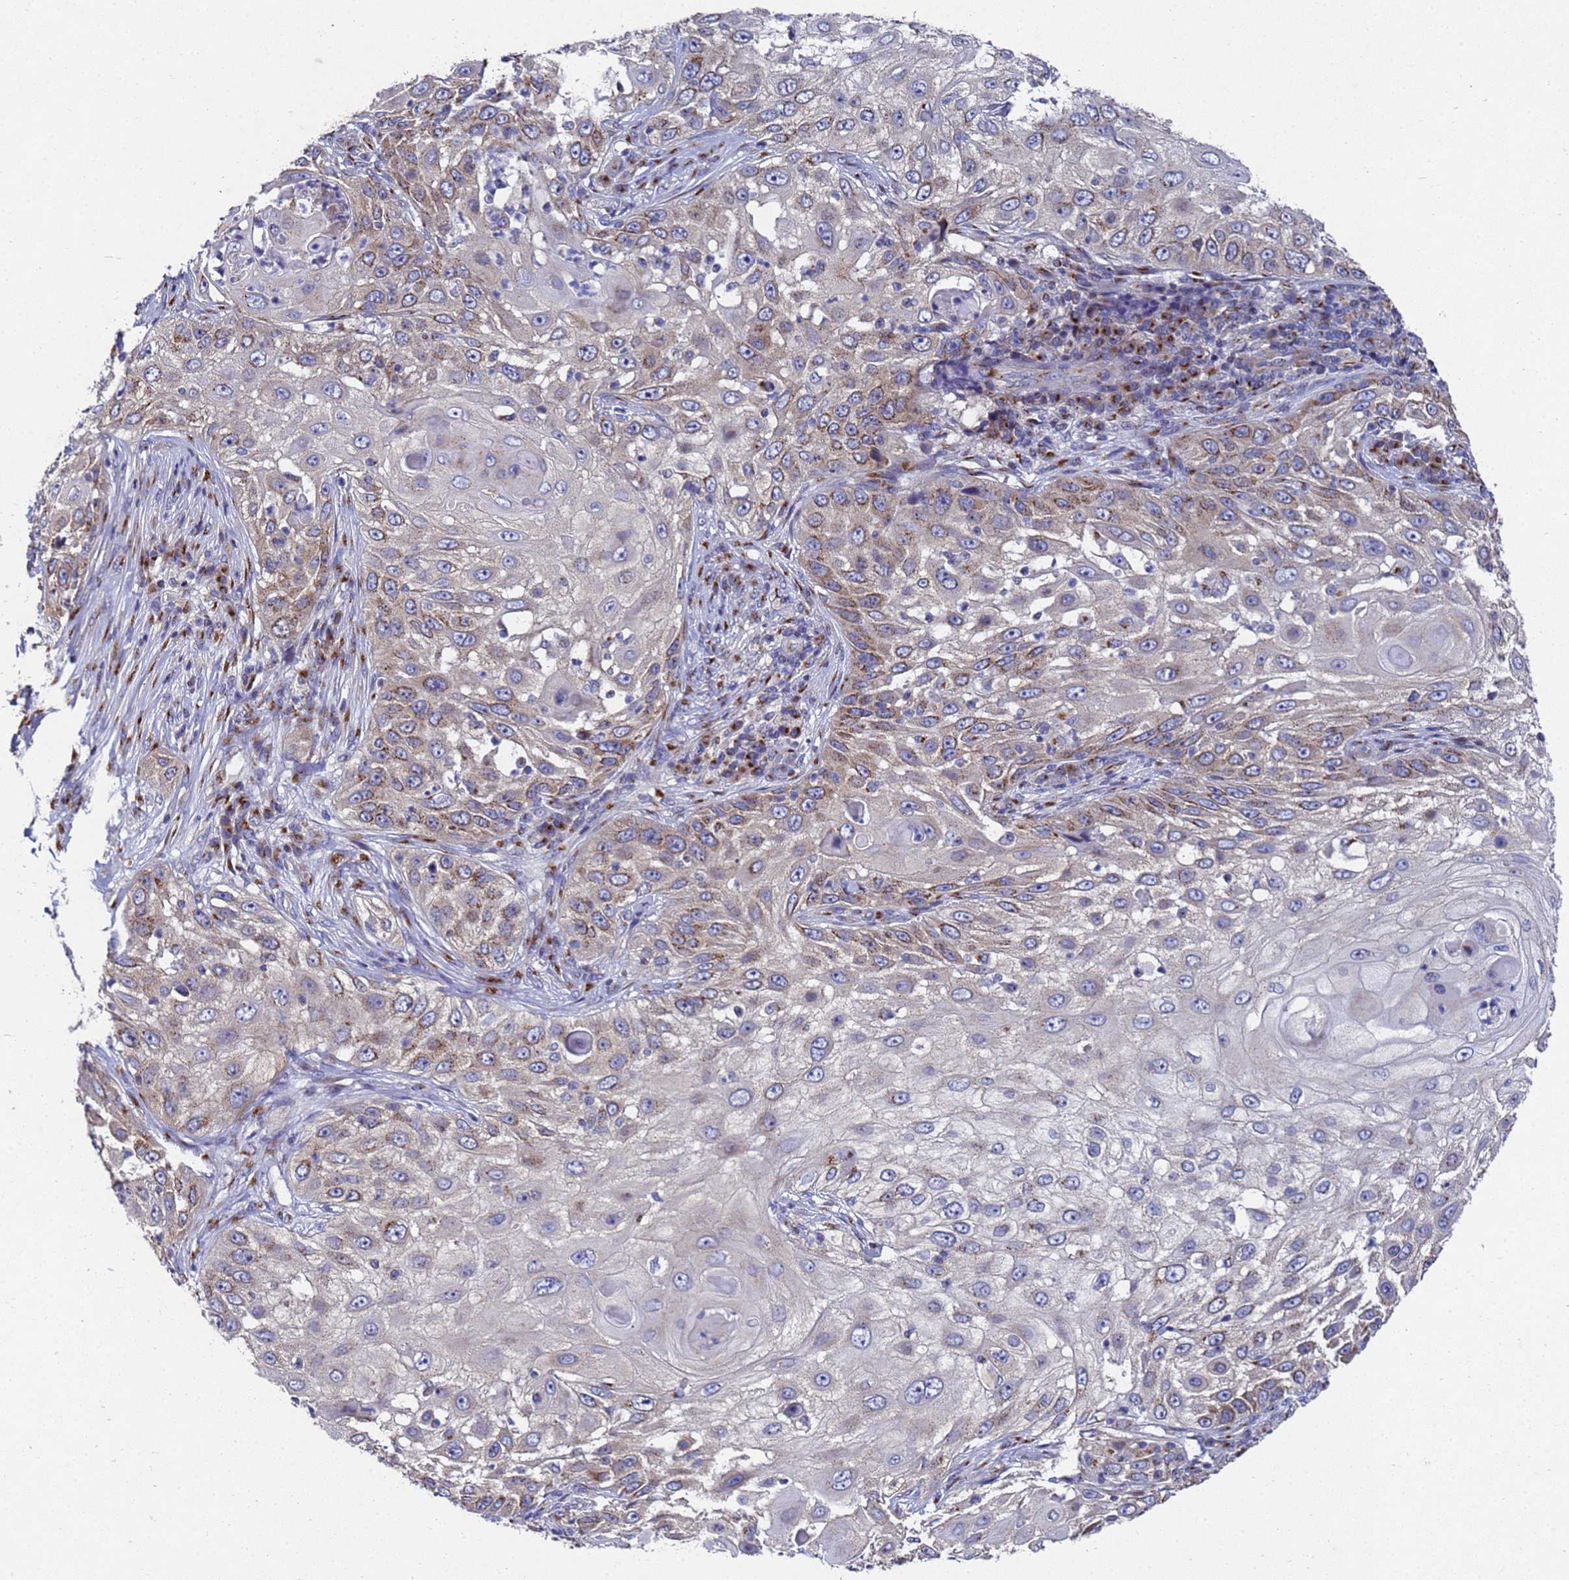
{"staining": {"intensity": "weak", "quantity": "25%-75%", "location": "cytoplasmic/membranous"}, "tissue": "skin cancer", "cell_type": "Tumor cells", "image_type": "cancer", "snomed": [{"axis": "morphology", "description": "Squamous cell carcinoma, NOS"}, {"axis": "topography", "description": "Skin"}], "caption": "A micrograph of skin cancer (squamous cell carcinoma) stained for a protein demonstrates weak cytoplasmic/membranous brown staining in tumor cells.", "gene": "NSUN6", "patient": {"sex": "female", "age": 44}}